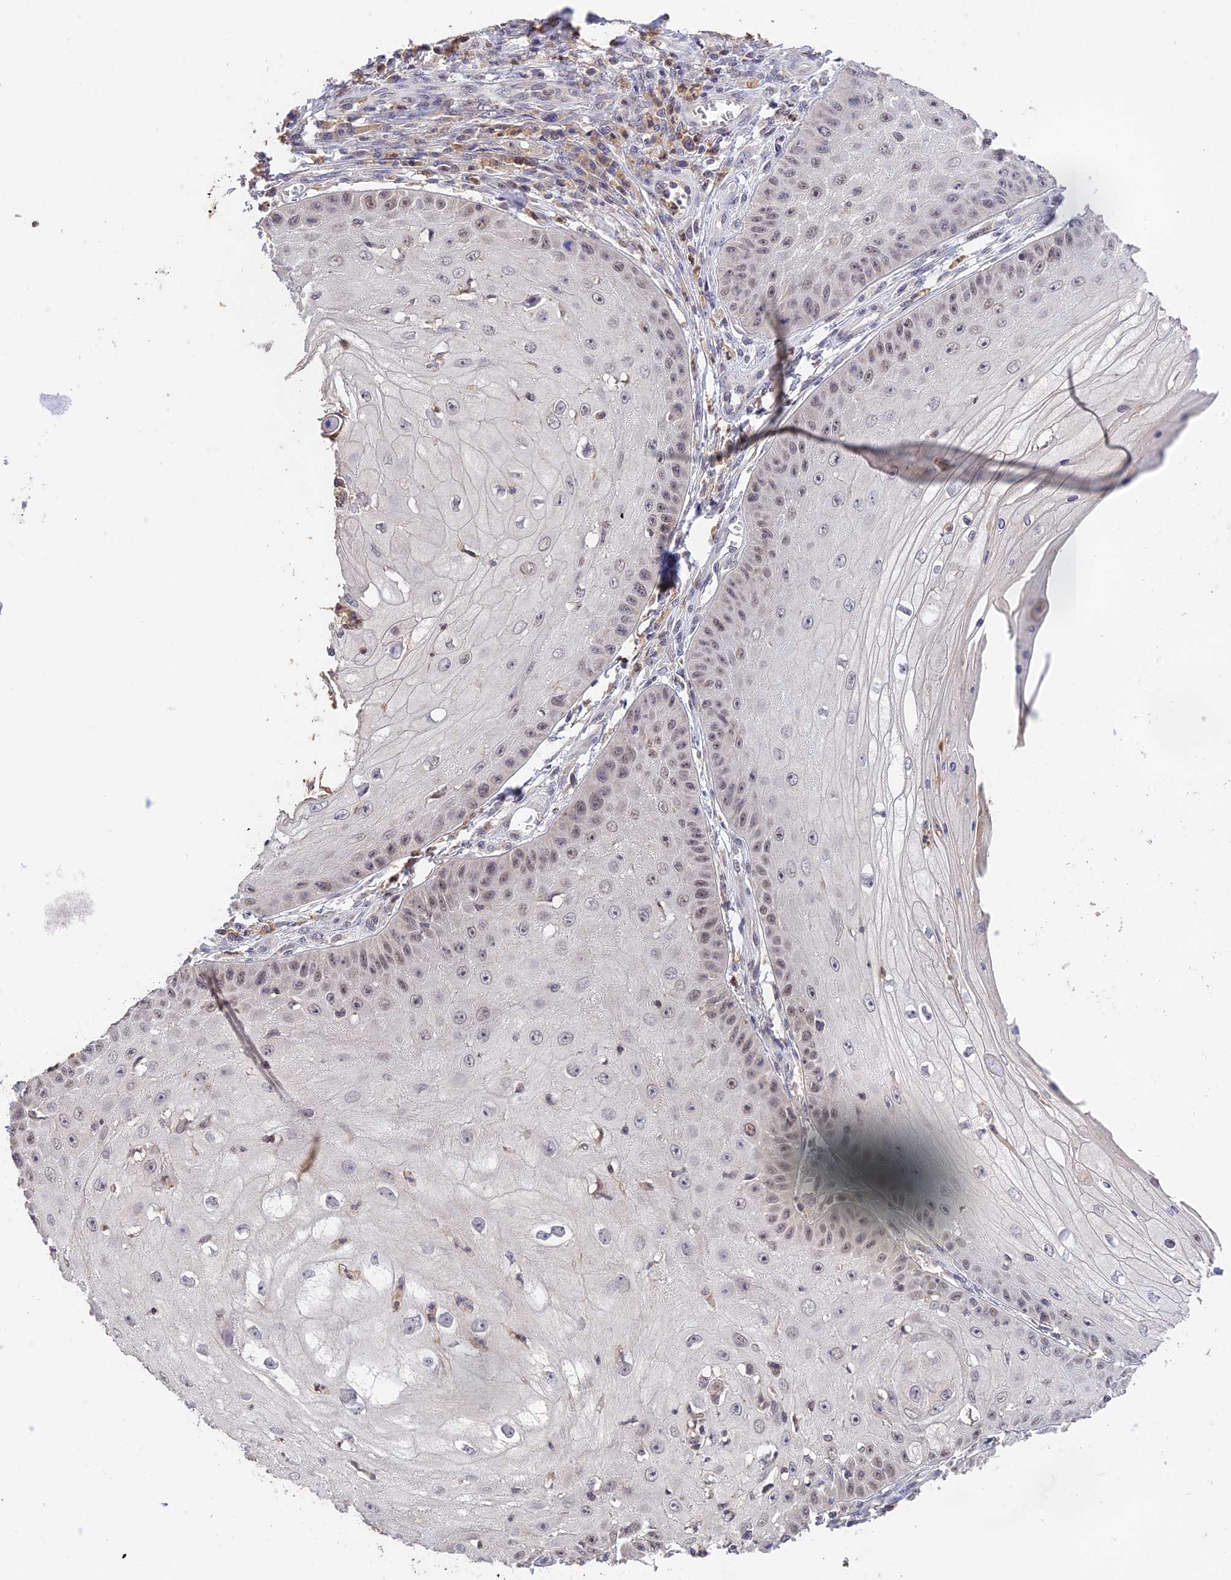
{"staining": {"intensity": "weak", "quantity": "<25%", "location": "nuclear"}, "tissue": "skin cancer", "cell_type": "Tumor cells", "image_type": "cancer", "snomed": [{"axis": "morphology", "description": "Squamous cell carcinoma, NOS"}, {"axis": "topography", "description": "Skin"}], "caption": "High magnification brightfield microscopy of skin squamous cell carcinoma stained with DAB (brown) and counterstained with hematoxylin (blue): tumor cells show no significant expression.", "gene": "PEX16", "patient": {"sex": "male", "age": 70}}